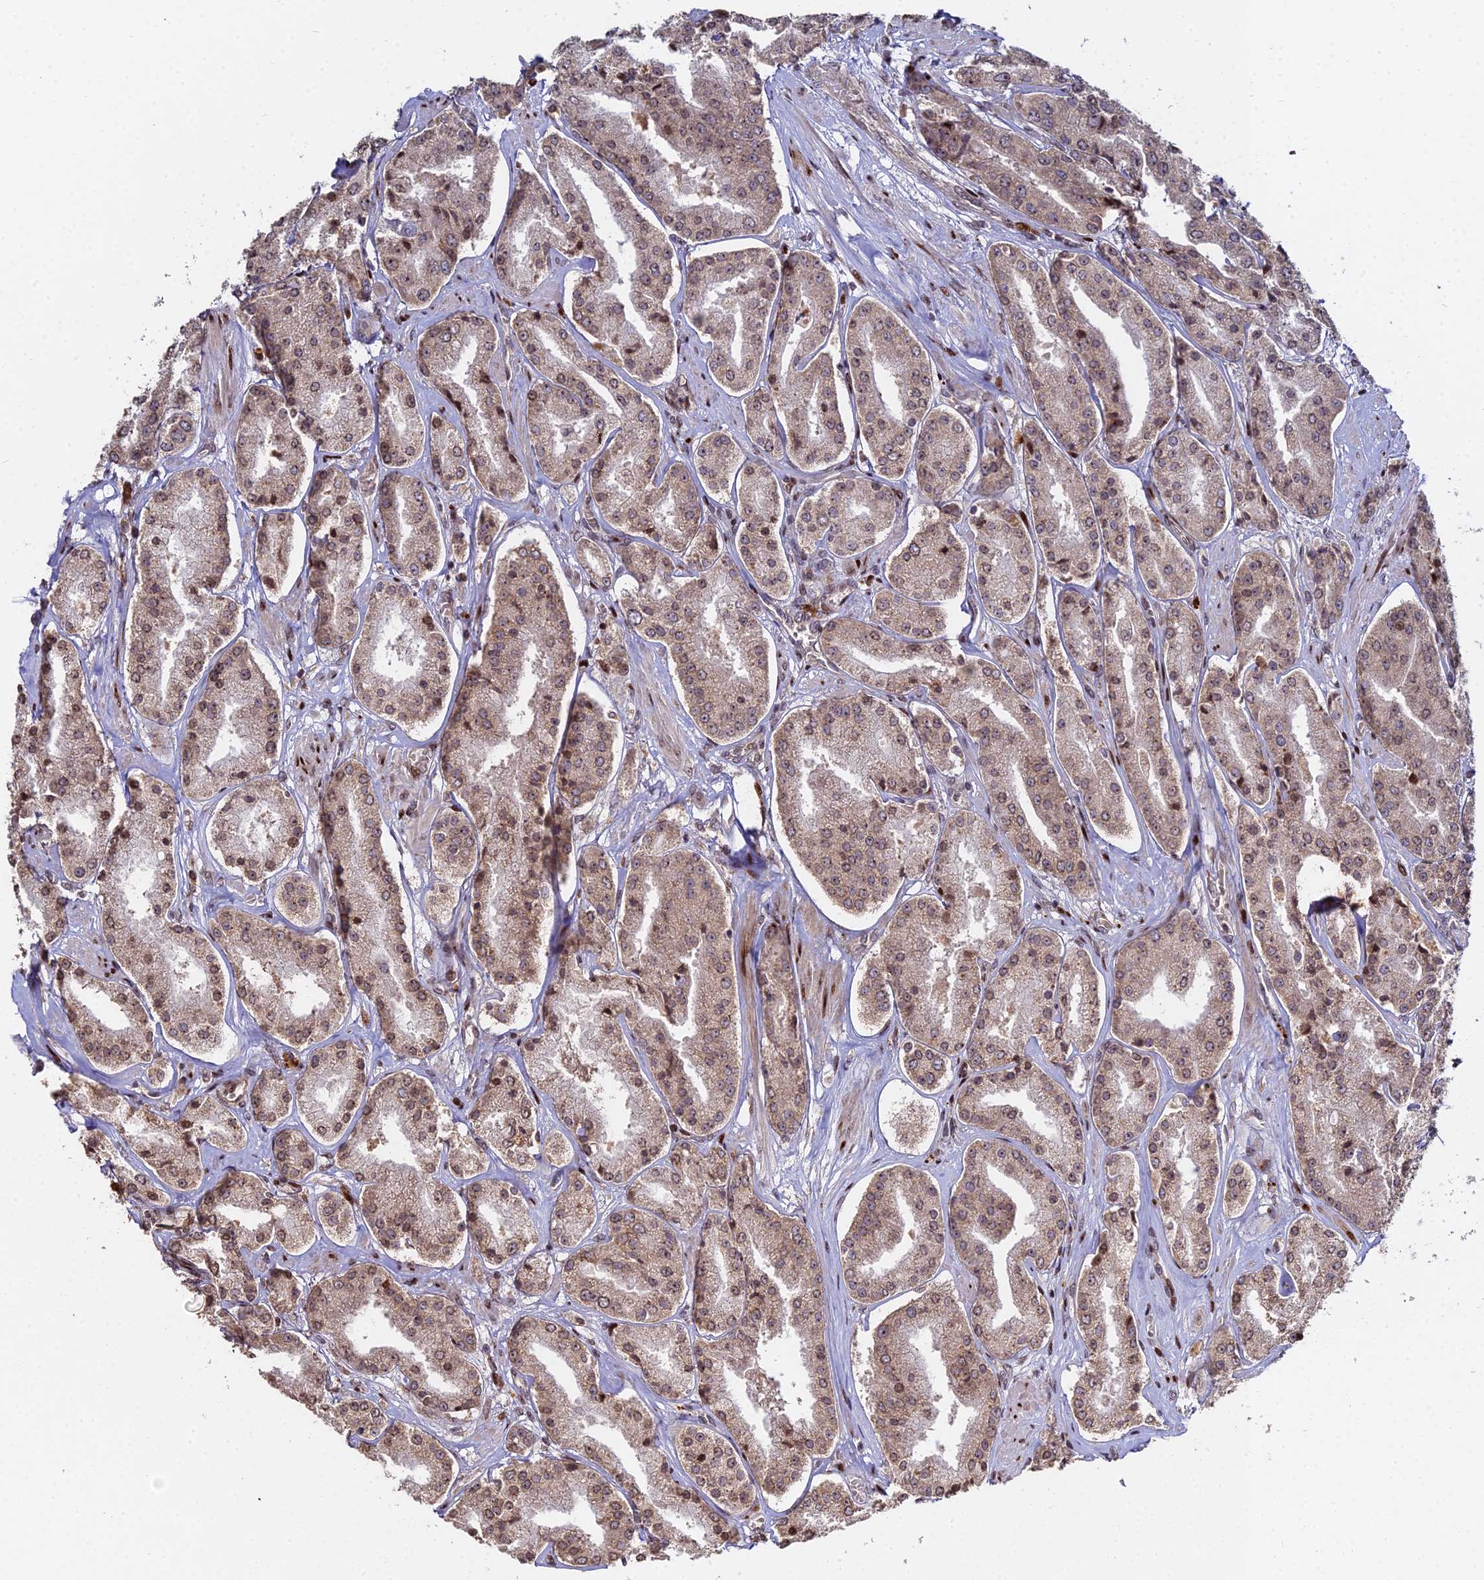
{"staining": {"intensity": "moderate", "quantity": ">75%", "location": "cytoplasmic/membranous,nuclear"}, "tissue": "prostate cancer", "cell_type": "Tumor cells", "image_type": "cancer", "snomed": [{"axis": "morphology", "description": "Adenocarcinoma, High grade"}, {"axis": "topography", "description": "Prostate"}], "caption": "Human prostate cancer stained for a protein (brown) exhibits moderate cytoplasmic/membranous and nuclear positive staining in approximately >75% of tumor cells.", "gene": "RBMS2", "patient": {"sex": "male", "age": 63}}